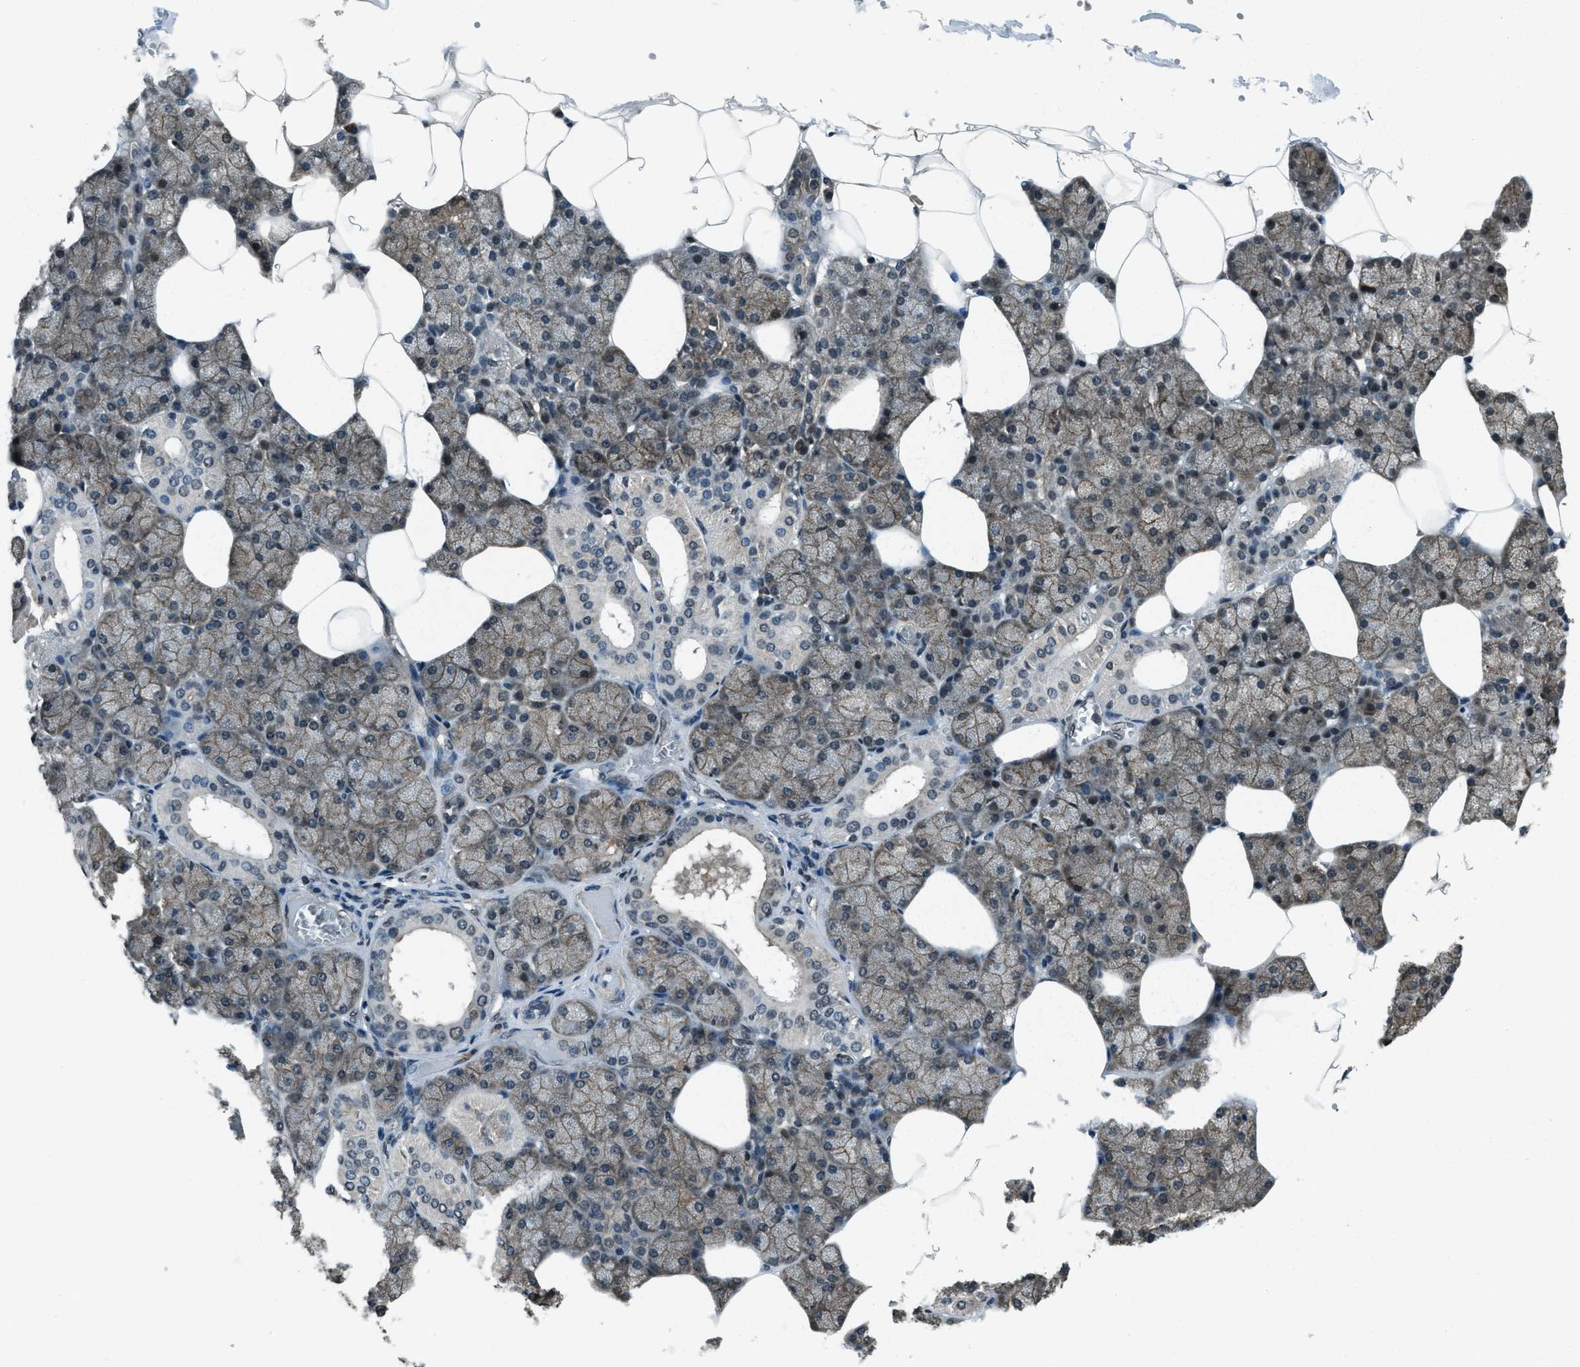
{"staining": {"intensity": "moderate", "quantity": "25%-75%", "location": "cytoplasmic/membranous,nuclear"}, "tissue": "salivary gland", "cell_type": "Glandular cells", "image_type": "normal", "snomed": [{"axis": "morphology", "description": "Normal tissue, NOS"}, {"axis": "topography", "description": "Salivary gland"}], "caption": "Salivary gland stained with immunohistochemistry (IHC) exhibits moderate cytoplasmic/membranous,nuclear positivity in approximately 25%-75% of glandular cells.", "gene": "SVIL", "patient": {"sex": "male", "age": 62}}